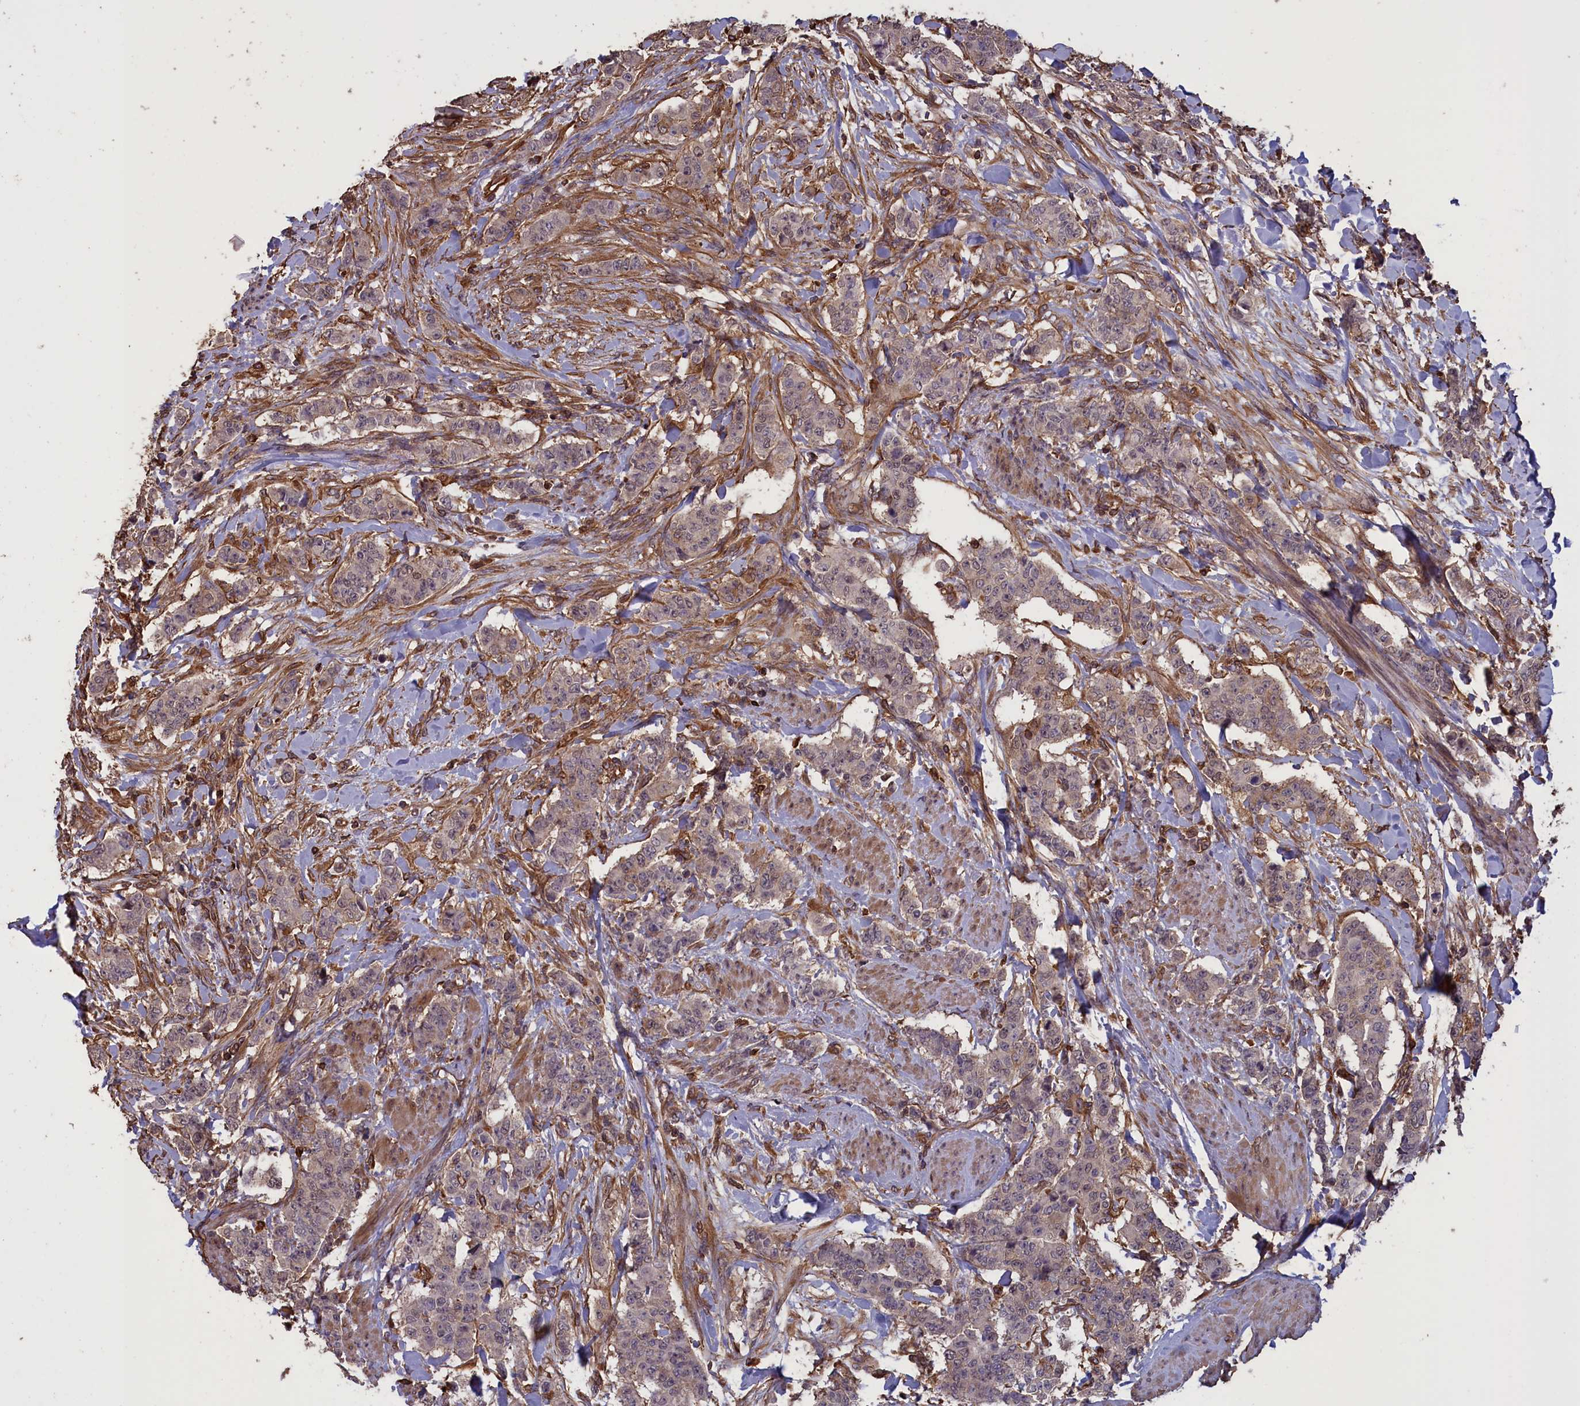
{"staining": {"intensity": "weak", "quantity": "<25%", "location": "cytoplasmic/membranous,nuclear"}, "tissue": "breast cancer", "cell_type": "Tumor cells", "image_type": "cancer", "snomed": [{"axis": "morphology", "description": "Duct carcinoma"}, {"axis": "topography", "description": "Breast"}], "caption": "Human breast cancer (invasive ductal carcinoma) stained for a protein using immunohistochemistry reveals no positivity in tumor cells.", "gene": "DAPK3", "patient": {"sex": "female", "age": 40}}